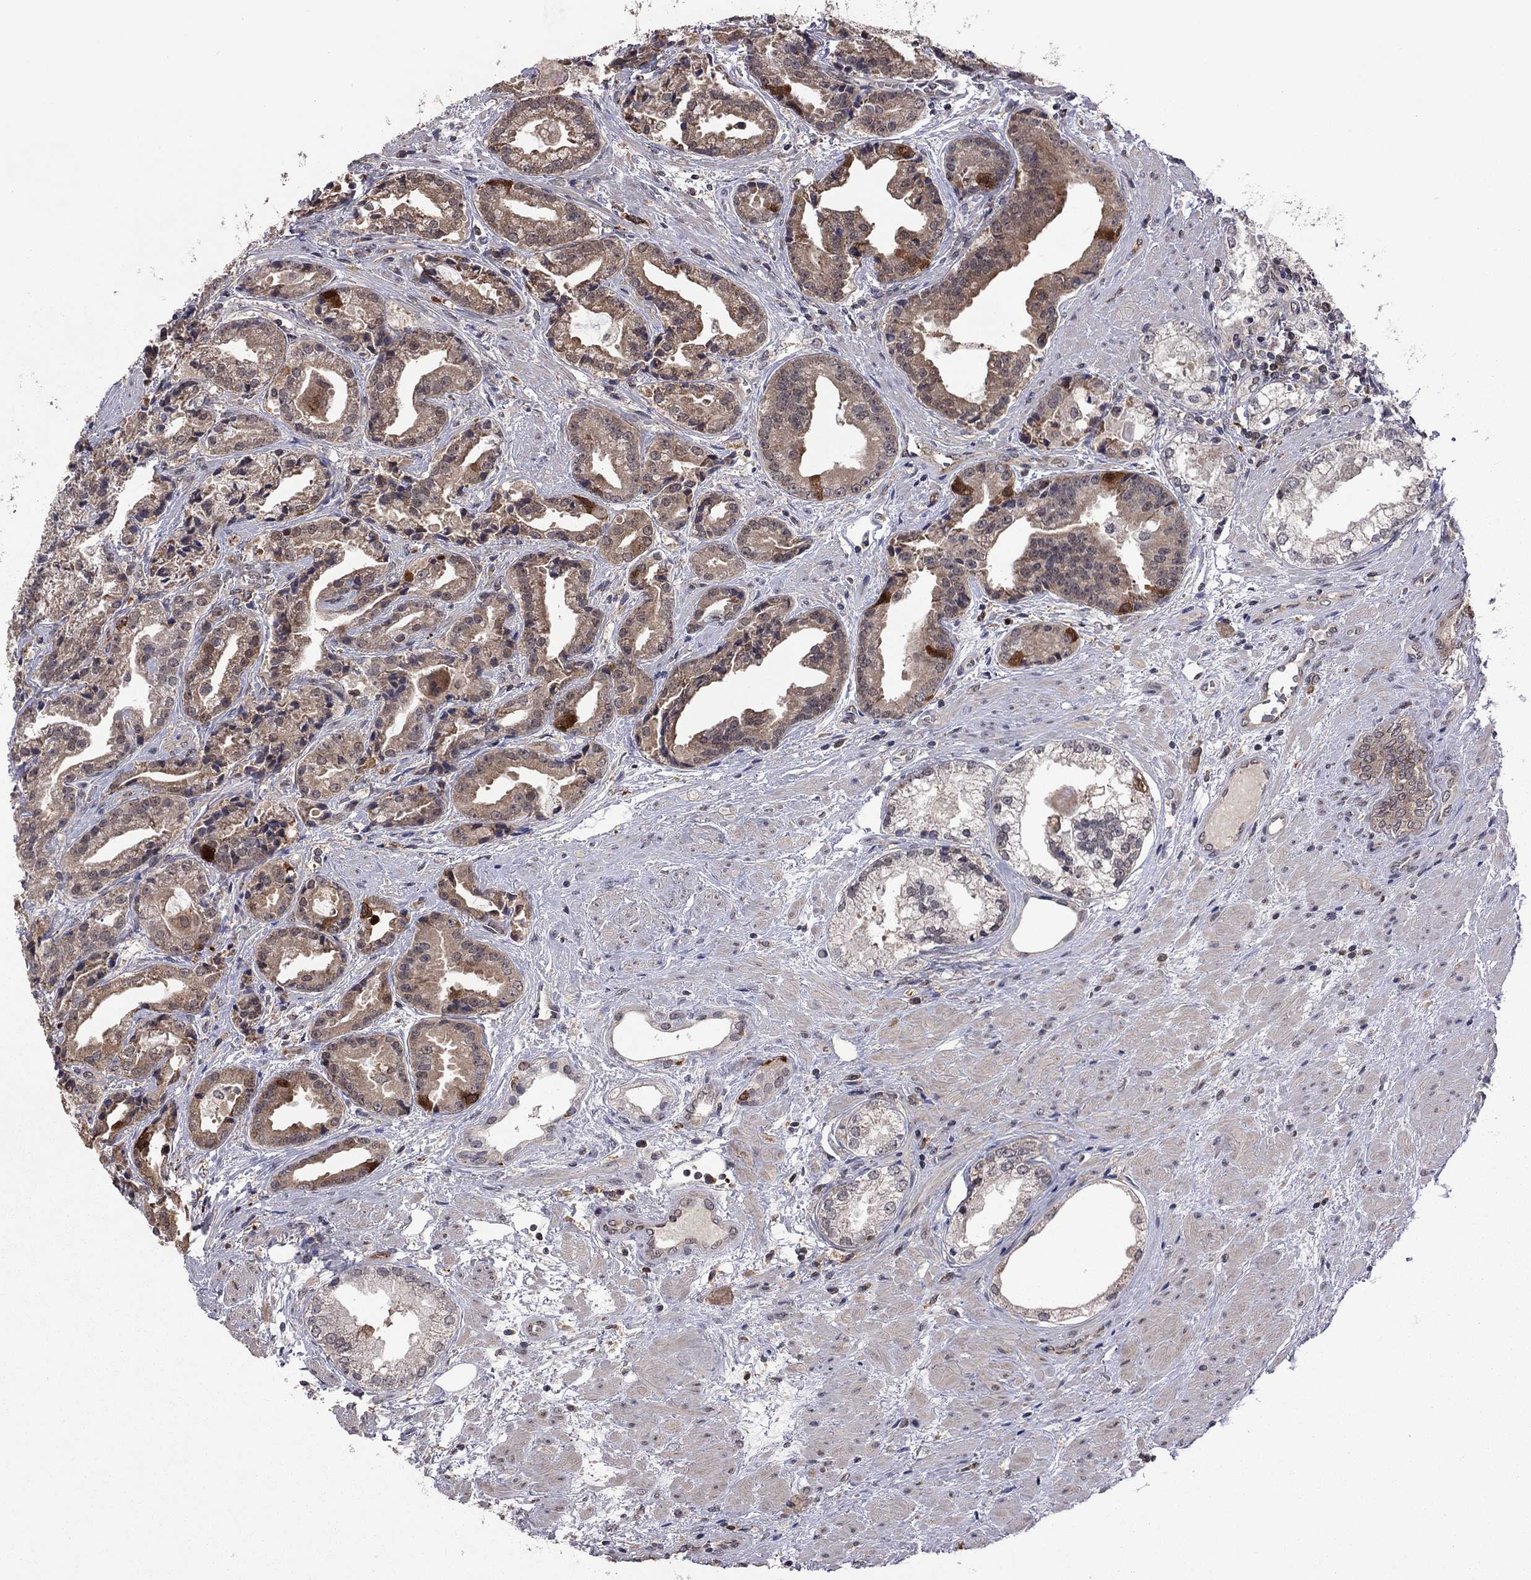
{"staining": {"intensity": "moderate", "quantity": "25%-75%", "location": "cytoplasmic/membranous"}, "tissue": "prostate cancer", "cell_type": "Tumor cells", "image_type": "cancer", "snomed": [{"axis": "morphology", "description": "Adenocarcinoma, NOS"}, {"axis": "morphology", "description": "Adenocarcinoma, High grade"}, {"axis": "topography", "description": "Prostate"}], "caption": "Protein staining of adenocarcinoma (prostate) tissue shows moderate cytoplasmic/membranous positivity in about 25%-75% of tumor cells.", "gene": "GPAA1", "patient": {"sex": "male", "age": 64}}